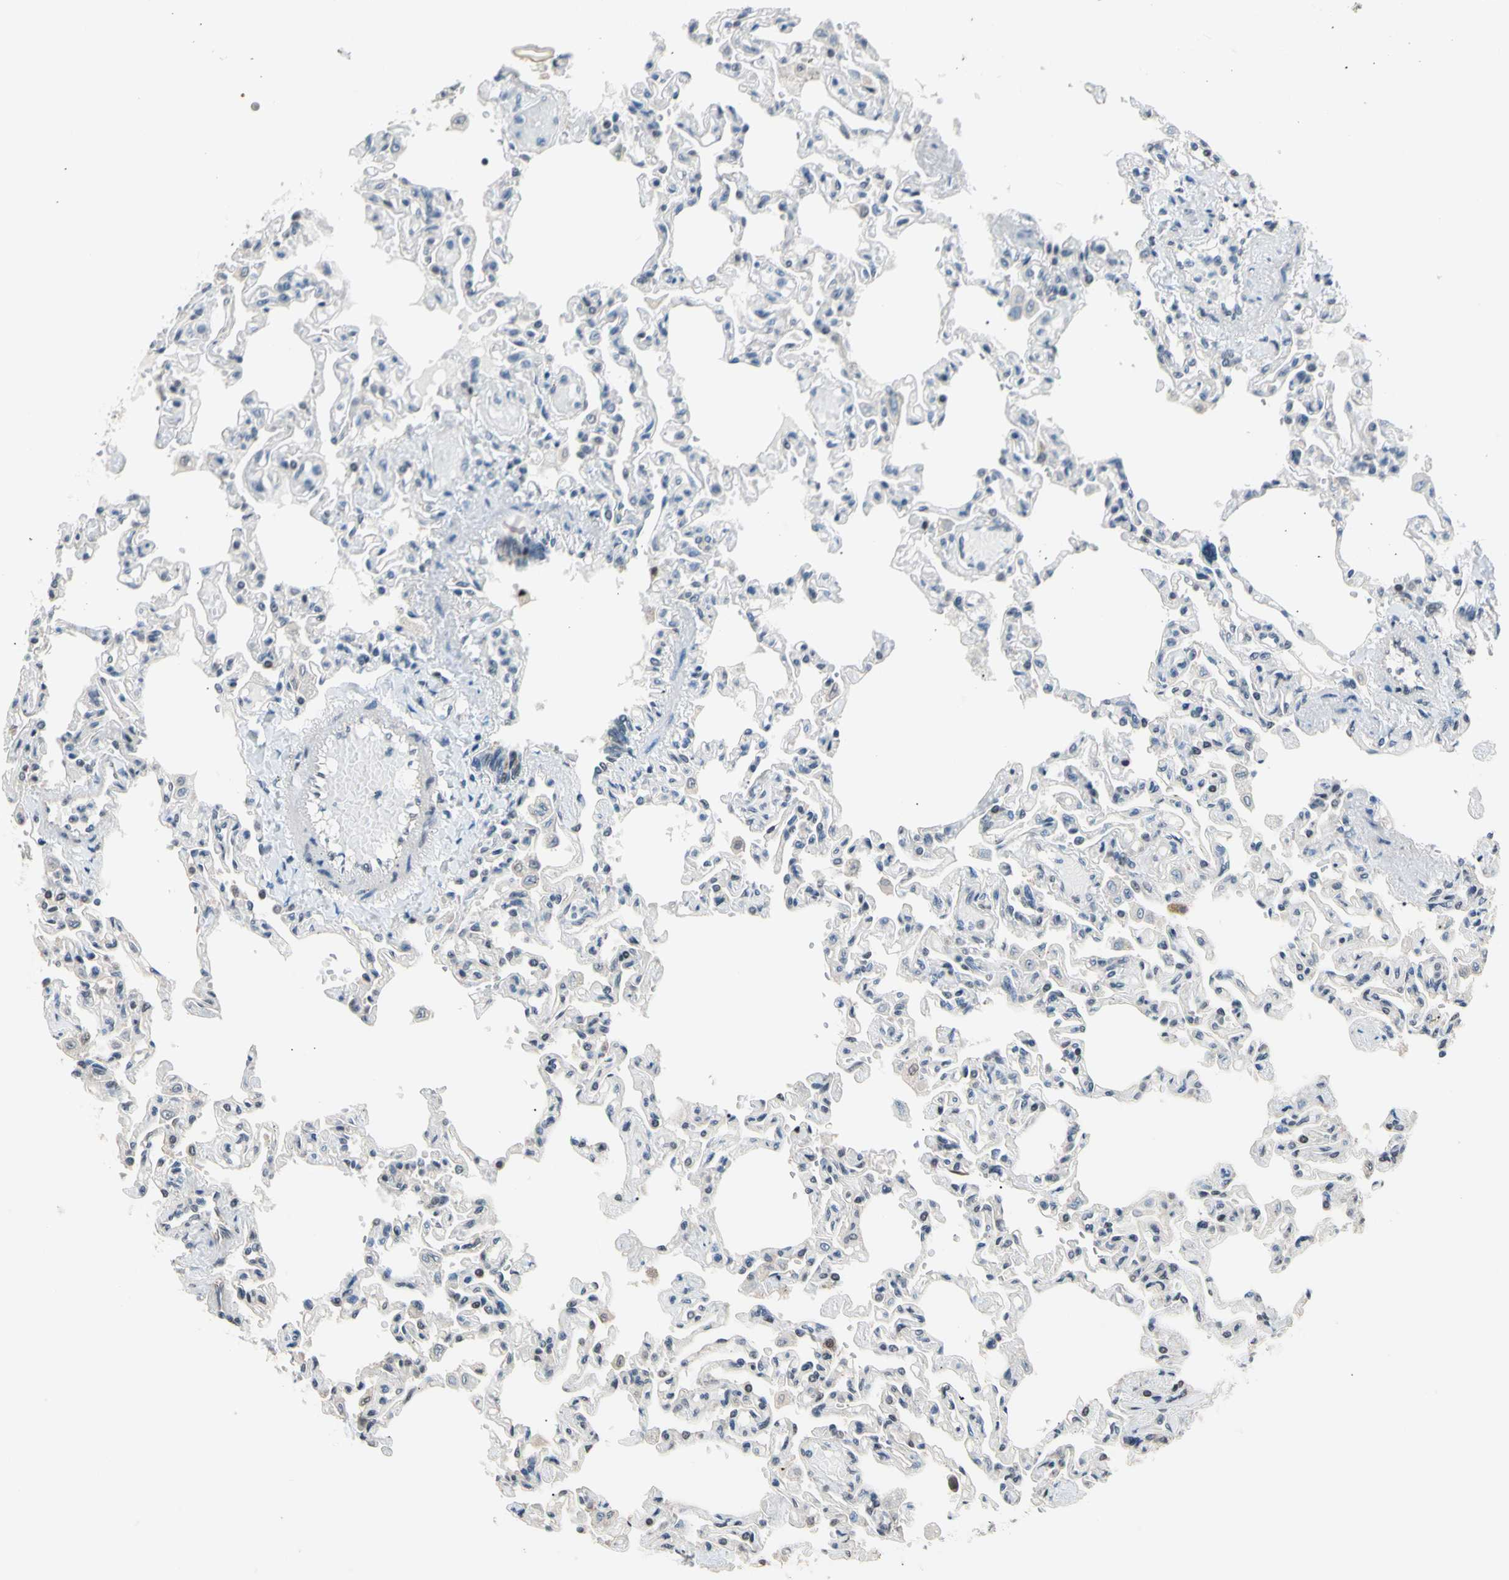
{"staining": {"intensity": "weak", "quantity": "25%-75%", "location": "cytoplasmic/membranous"}, "tissue": "lung", "cell_type": "Alveolar cells", "image_type": "normal", "snomed": [{"axis": "morphology", "description": "Normal tissue, NOS"}, {"axis": "topography", "description": "Lung"}], "caption": "This is an image of immunohistochemistry (IHC) staining of unremarkable lung, which shows weak positivity in the cytoplasmic/membranous of alveolar cells.", "gene": "NGEF", "patient": {"sex": "male", "age": 21}}